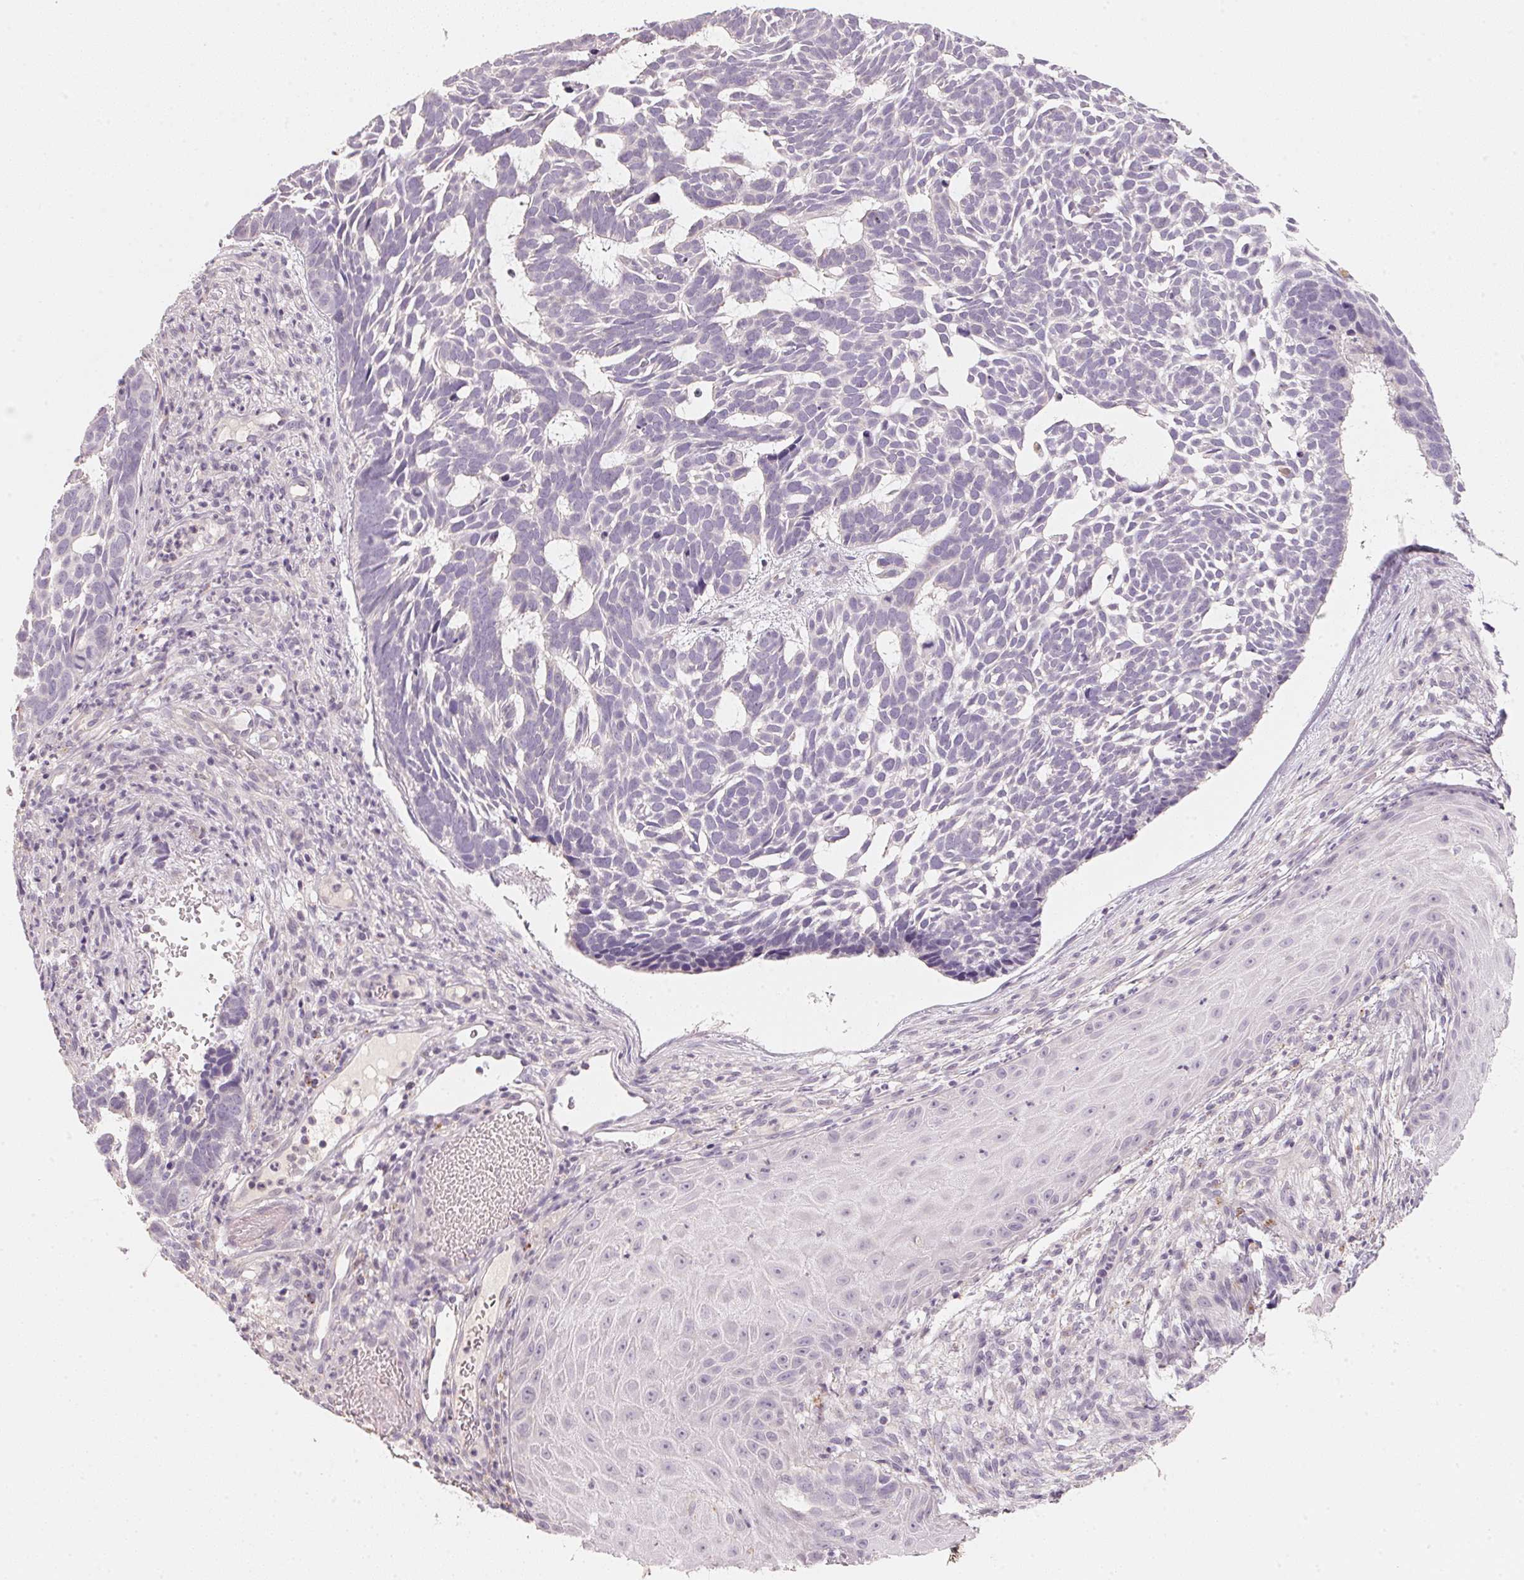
{"staining": {"intensity": "negative", "quantity": "none", "location": "none"}, "tissue": "skin cancer", "cell_type": "Tumor cells", "image_type": "cancer", "snomed": [{"axis": "morphology", "description": "Basal cell carcinoma"}, {"axis": "topography", "description": "Skin"}], "caption": "Skin cancer stained for a protein using immunohistochemistry displays no positivity tumor cells.", "gene": "TREH", "patient": {"sex": "male", "age": 78}}